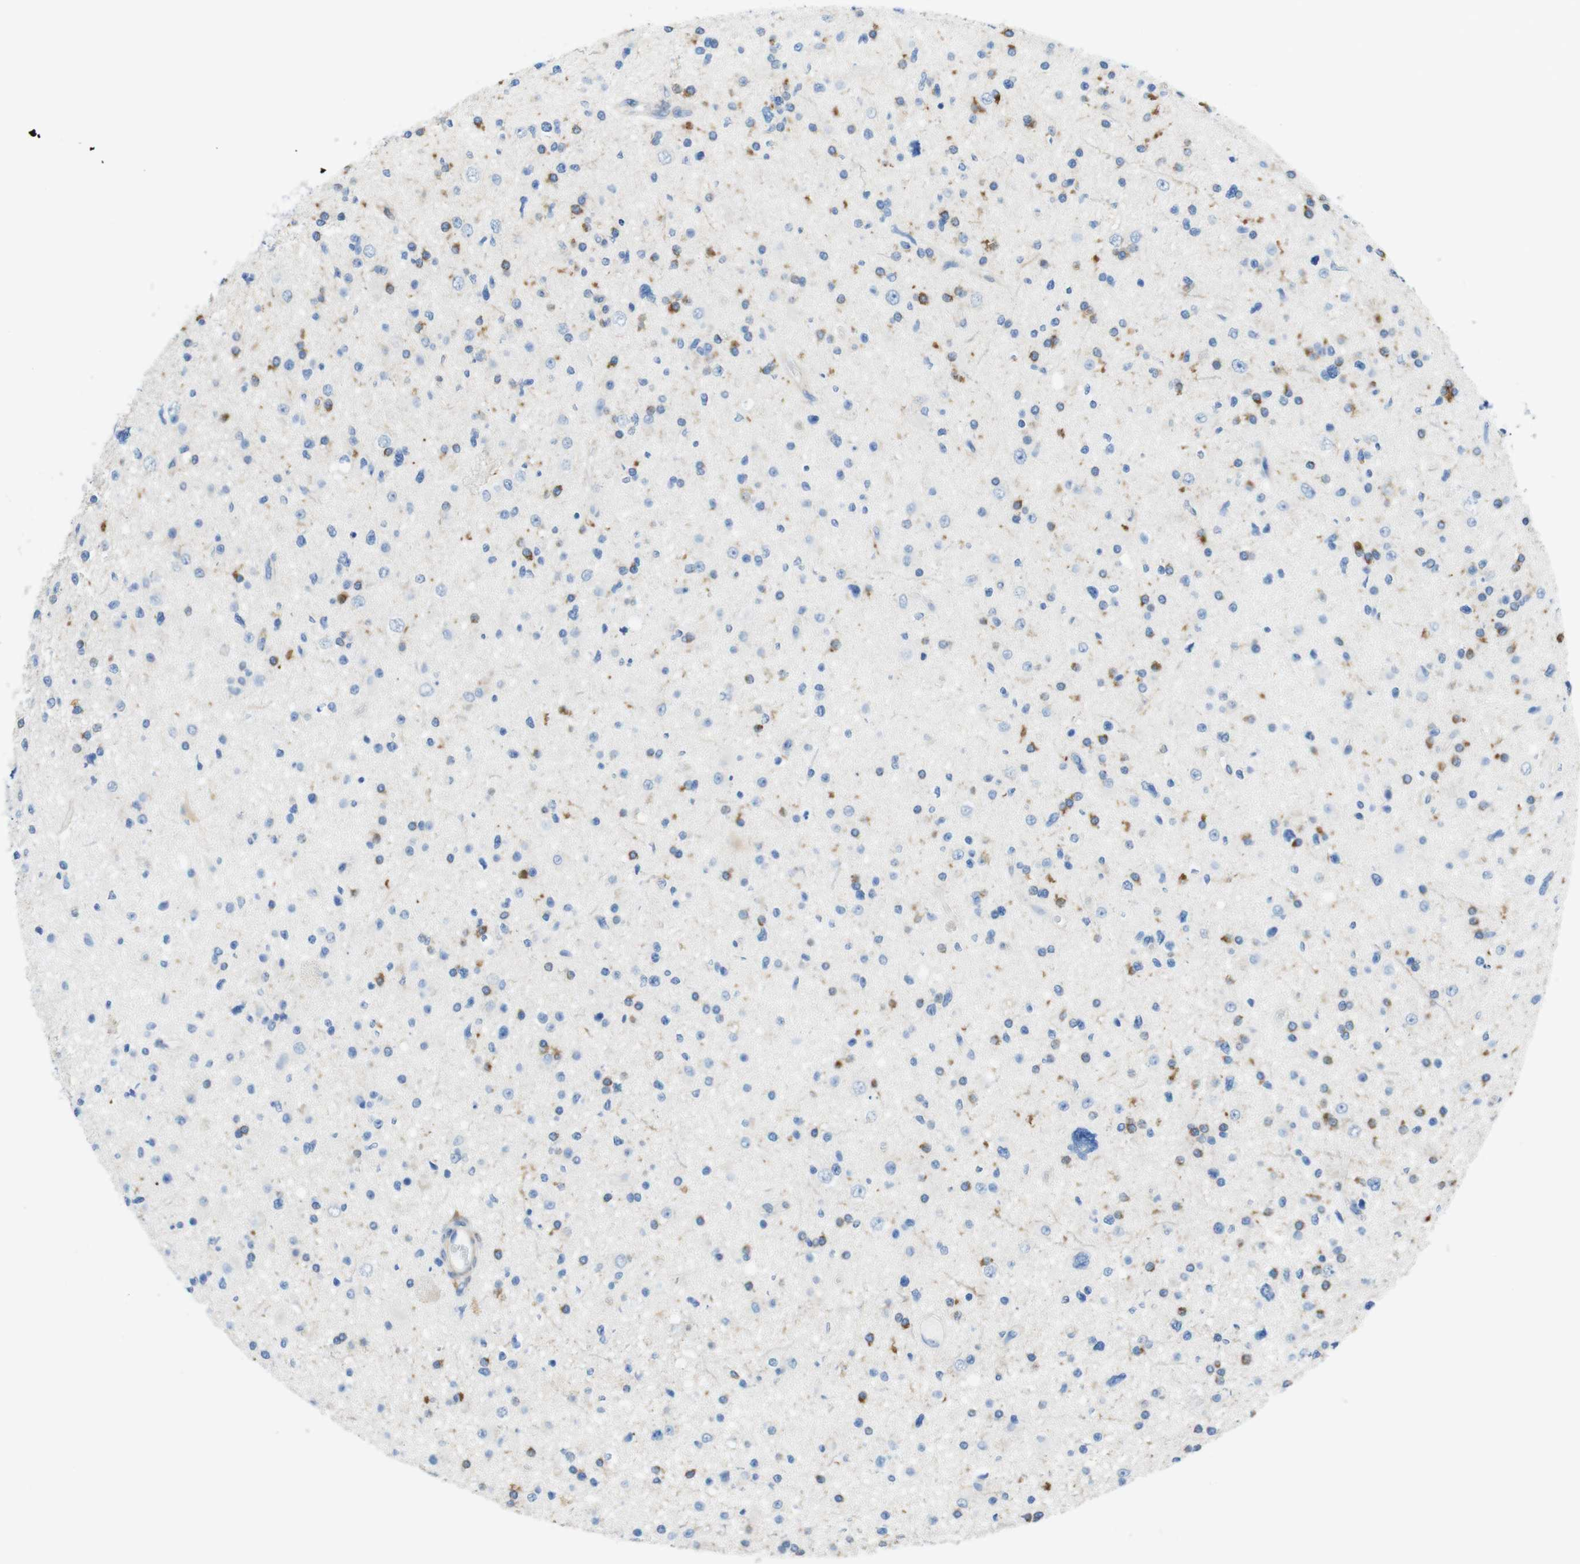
{"staining": {"intensity": "moderate", "quantity": "<25%", "location": "cytoplasmic/membranous"}, "tissue": "glioma", "cell_type": "Tumor cells", "image_type": "cancer", "snomed": [{"axis": "morphology", "description": "Glioma, malignant, High grade"}, {"axis": "topography", "description": "Brain"}], "caption": "There is low levels of moderate cytoplasmic/membranous staining in tumor cells of high-grade glioma (malignant), as demonstrated by immunohistochemical staining (brown color).", "gene": "CLMN", "patient": {"sex": "male", "age": 33}}